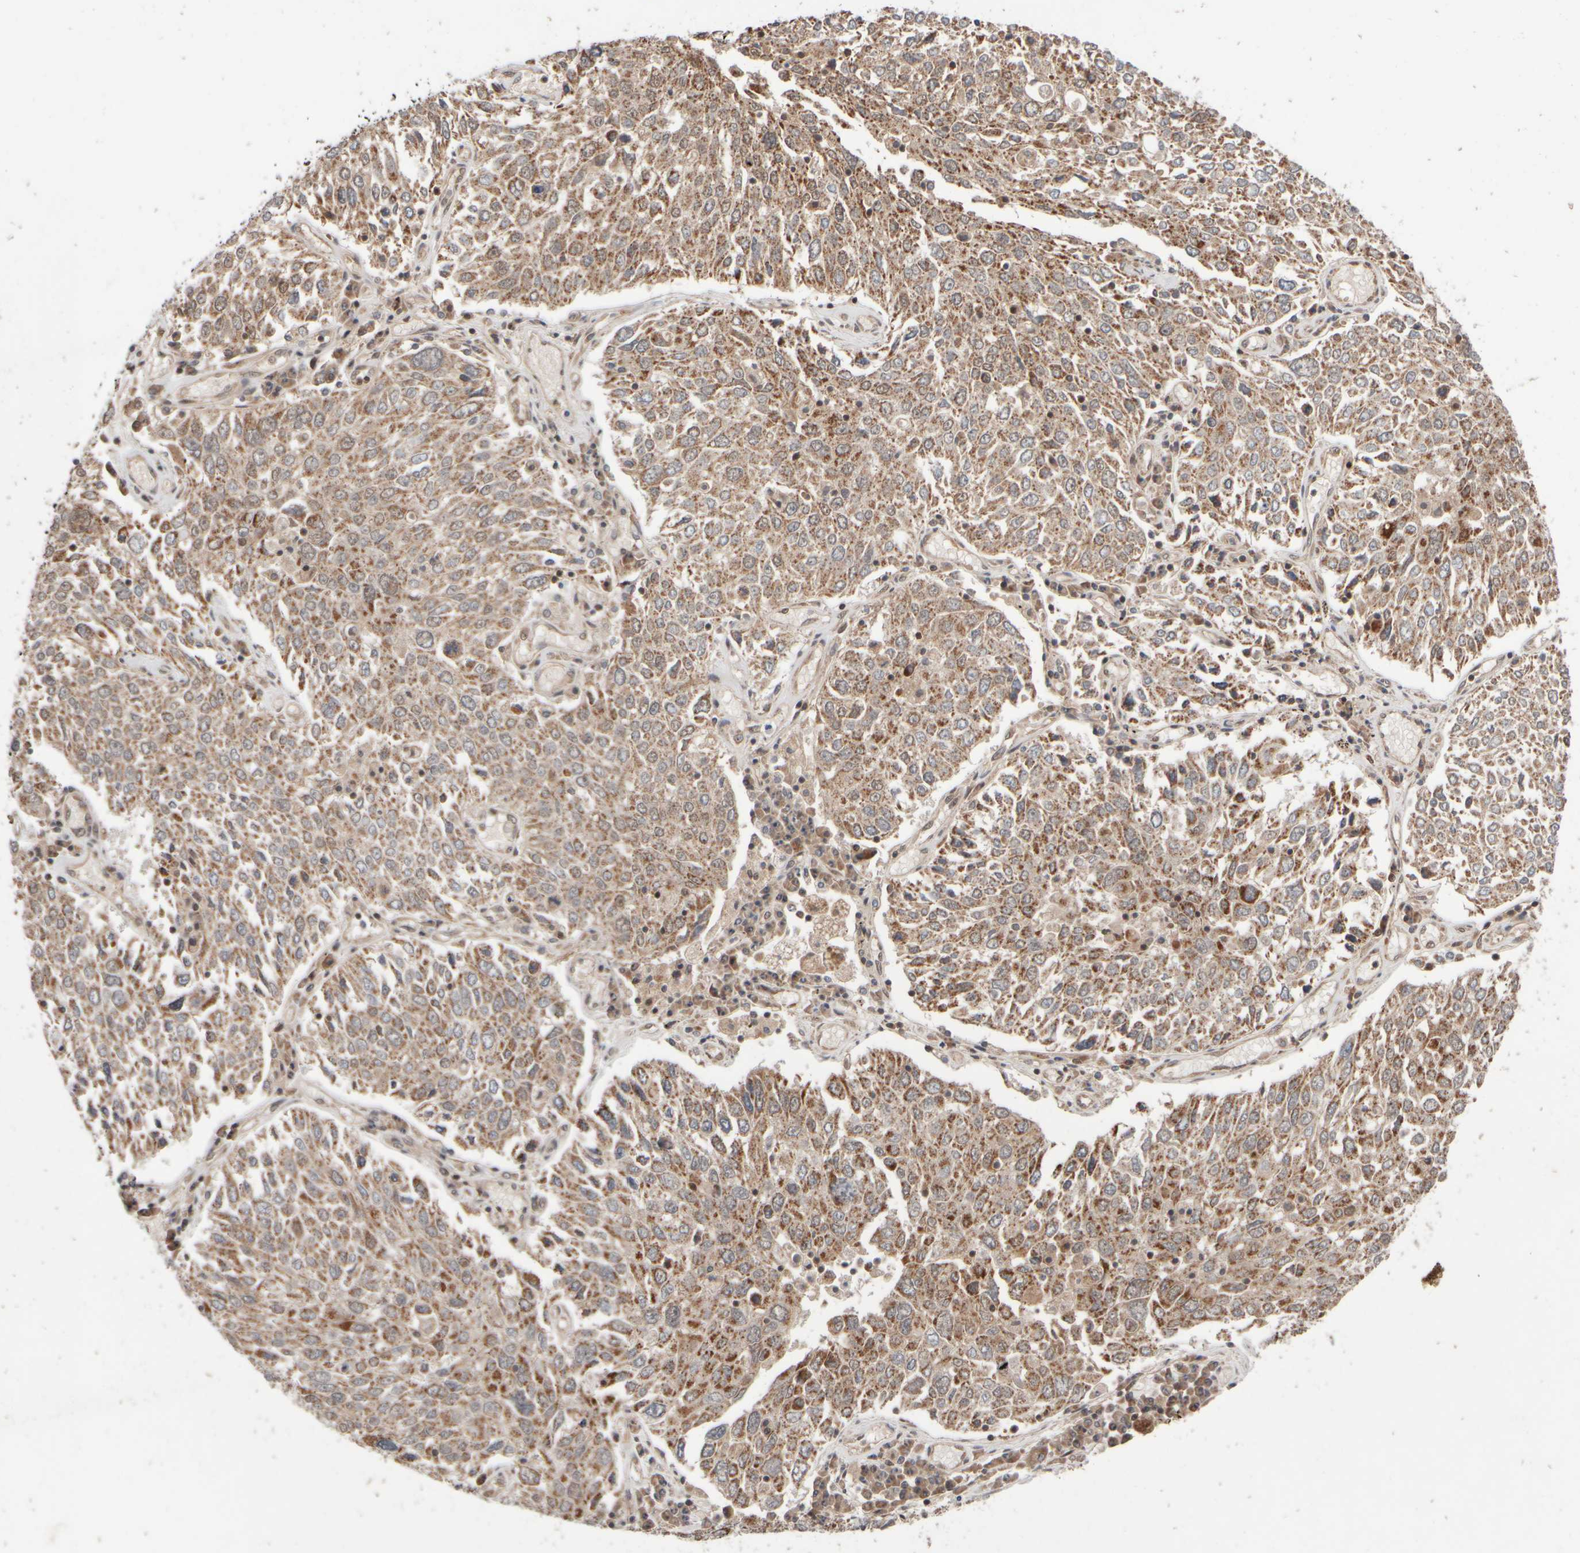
{"staining": {"intensity": "moderate", "quantity": ">75%", "location": "cytoplasmic/membranous"}, "tissue": "lung cancer", "cell_type": "Tumor cells", "image_type": "cancer", "snomed": [{"axis": "morphology", "description": "Squamous cell carcinoma, NOS"}, {"axis": "topography", "description": "Lung"}], "caption": "Immunohistochemical staining of lung cancer (squamous cell carcinoma) reveals moderate cytoplasmic/membranous protein expression in approximately >75% of tumor cells.", "gene": "ABHD11", "patient": {"sex": "male", "age": 65}}